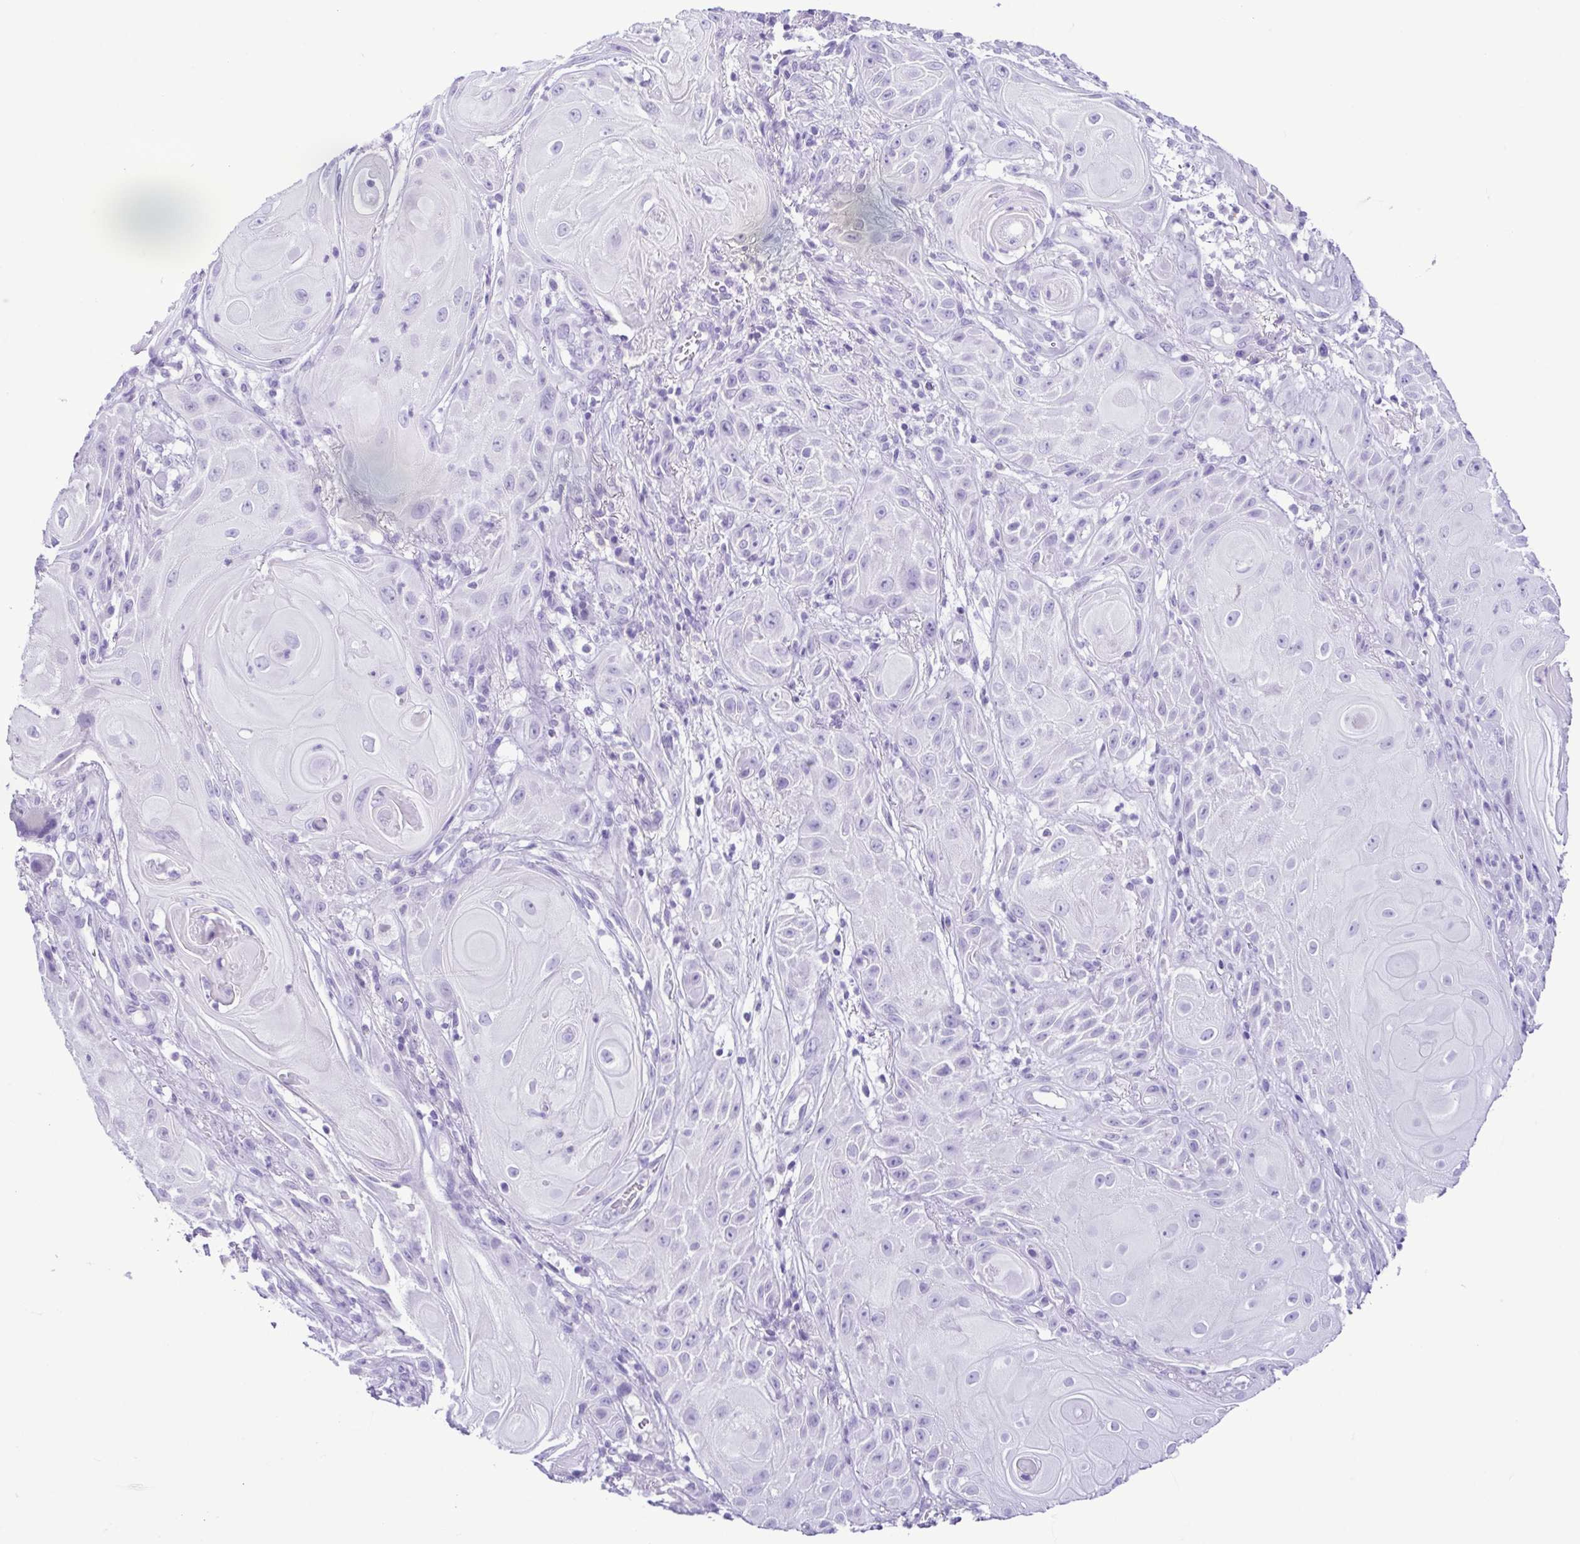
{"staining": {"intensity": "negative", "quantity": "none", "location": "none"}, "tissue": "skin cancer", "cell_type": "Tumor cells", "image_type": "cancer", "snomed": [{"axis": "morphology", "description": "Squamous cell carcinoma, NOS"}, {"axis": "topography", "description": "Skin"}], "caption": "High power microscopy micrograph of an IHC micrograph of skin cancer (squamous cell carcinoma), revealing no significant positivity in tumor cells.", "gene": "SPATA16", "patient": {"sex": "male", "age": 62}}